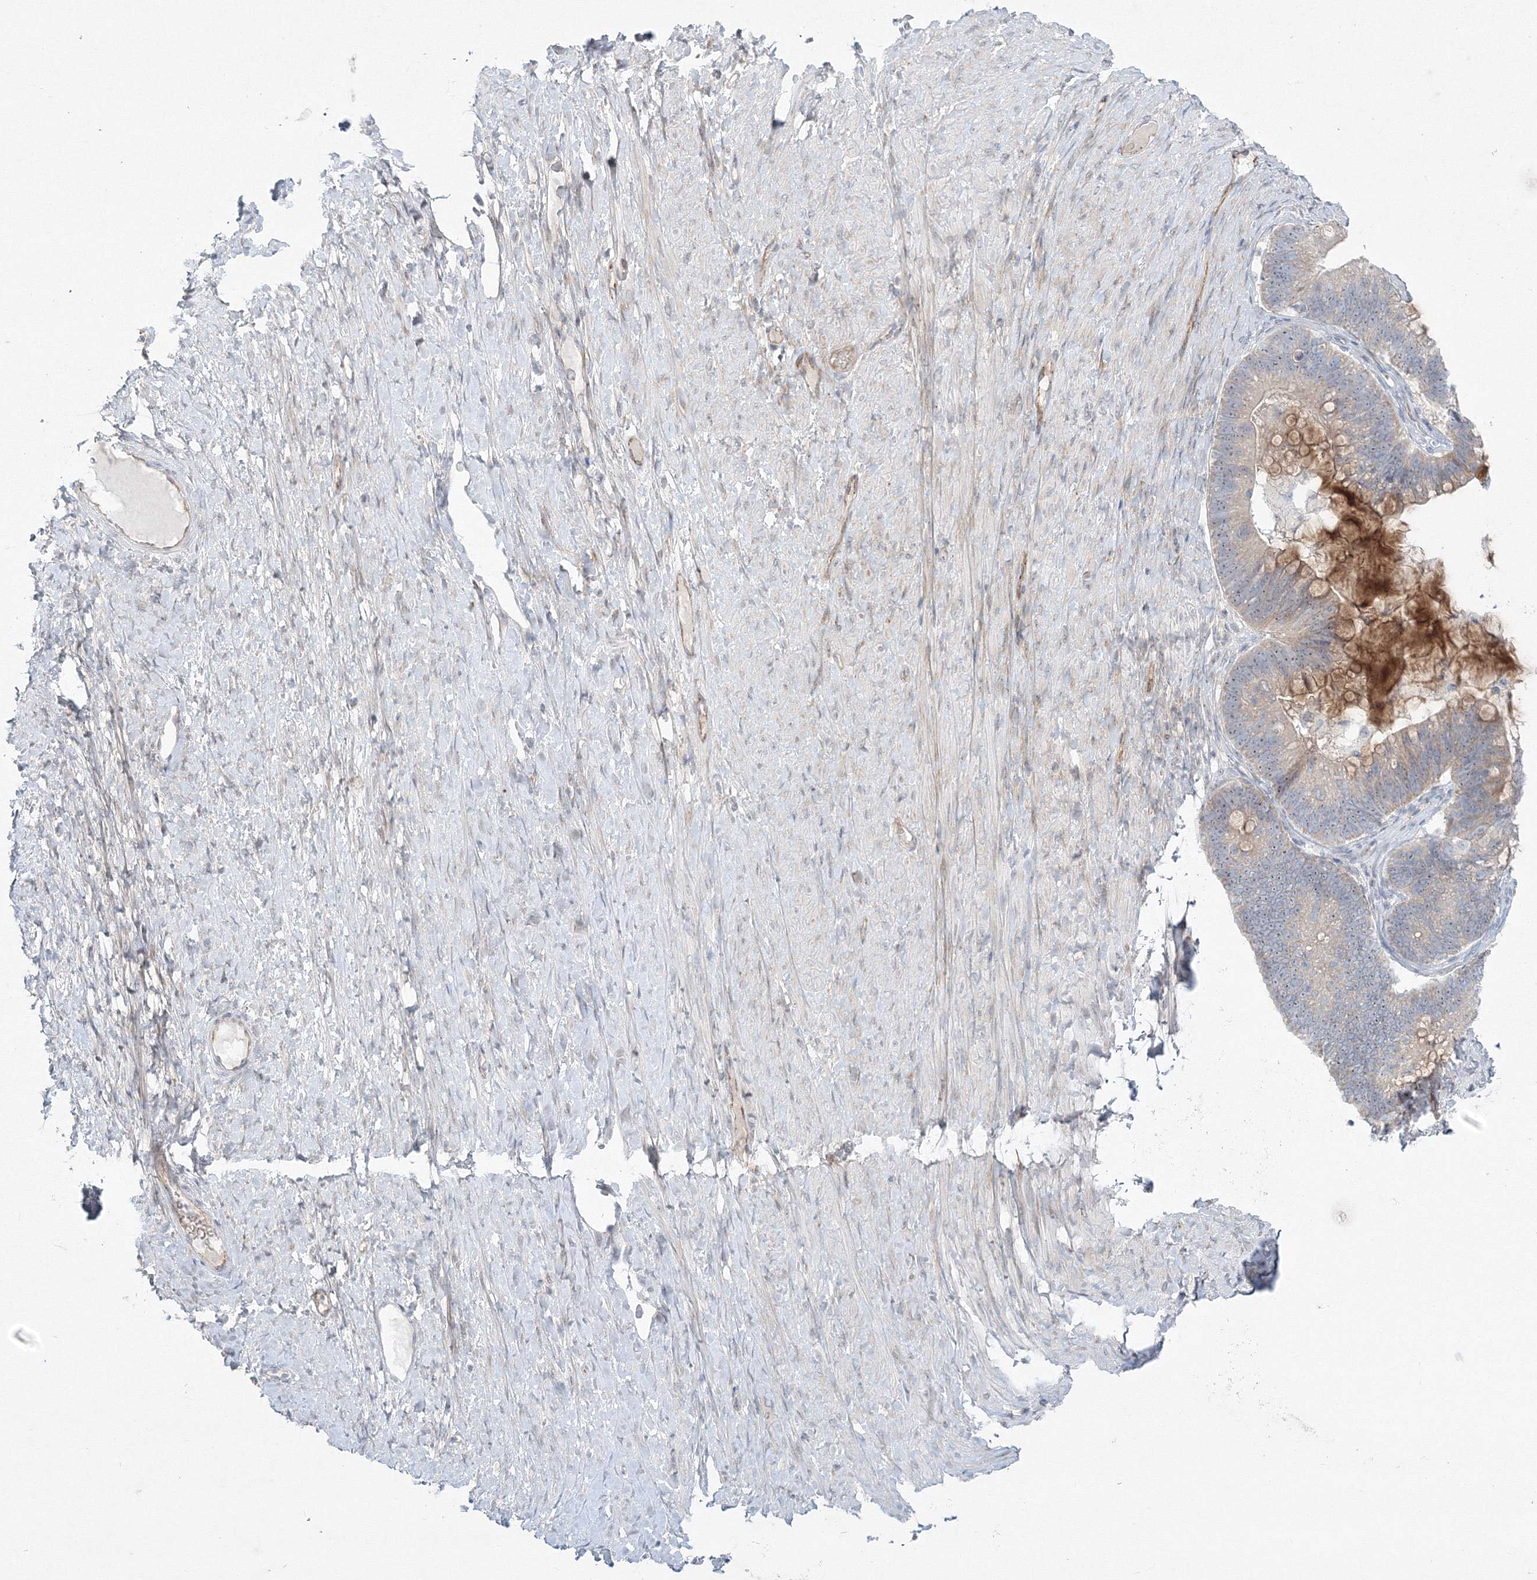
{"staining": {"intensity": "weak", "quantity": "25%-75%", "location": "cytoplasmic/membranous"}, "tissue": "ovarian cancer", "cell_type": "Tumor cells", "image_type": "cancer", "snomed": [{"axis": "morphology", "description": "Cystadenocarcinoma, mucinous, NOS"}, {"axis": "topography", "description": "Ovary"}], "caption": "This micrograph exhibits ovarian mucinous cystadenocarcinoma stained with IHC to label a protein in brown. The cytoplasmic/membranous of tumor cells show weak positivity for the protein. Nuclei are counter-stained blue.", "gene": "WDR49", "patient": {"sex": "female", "age": 61}}